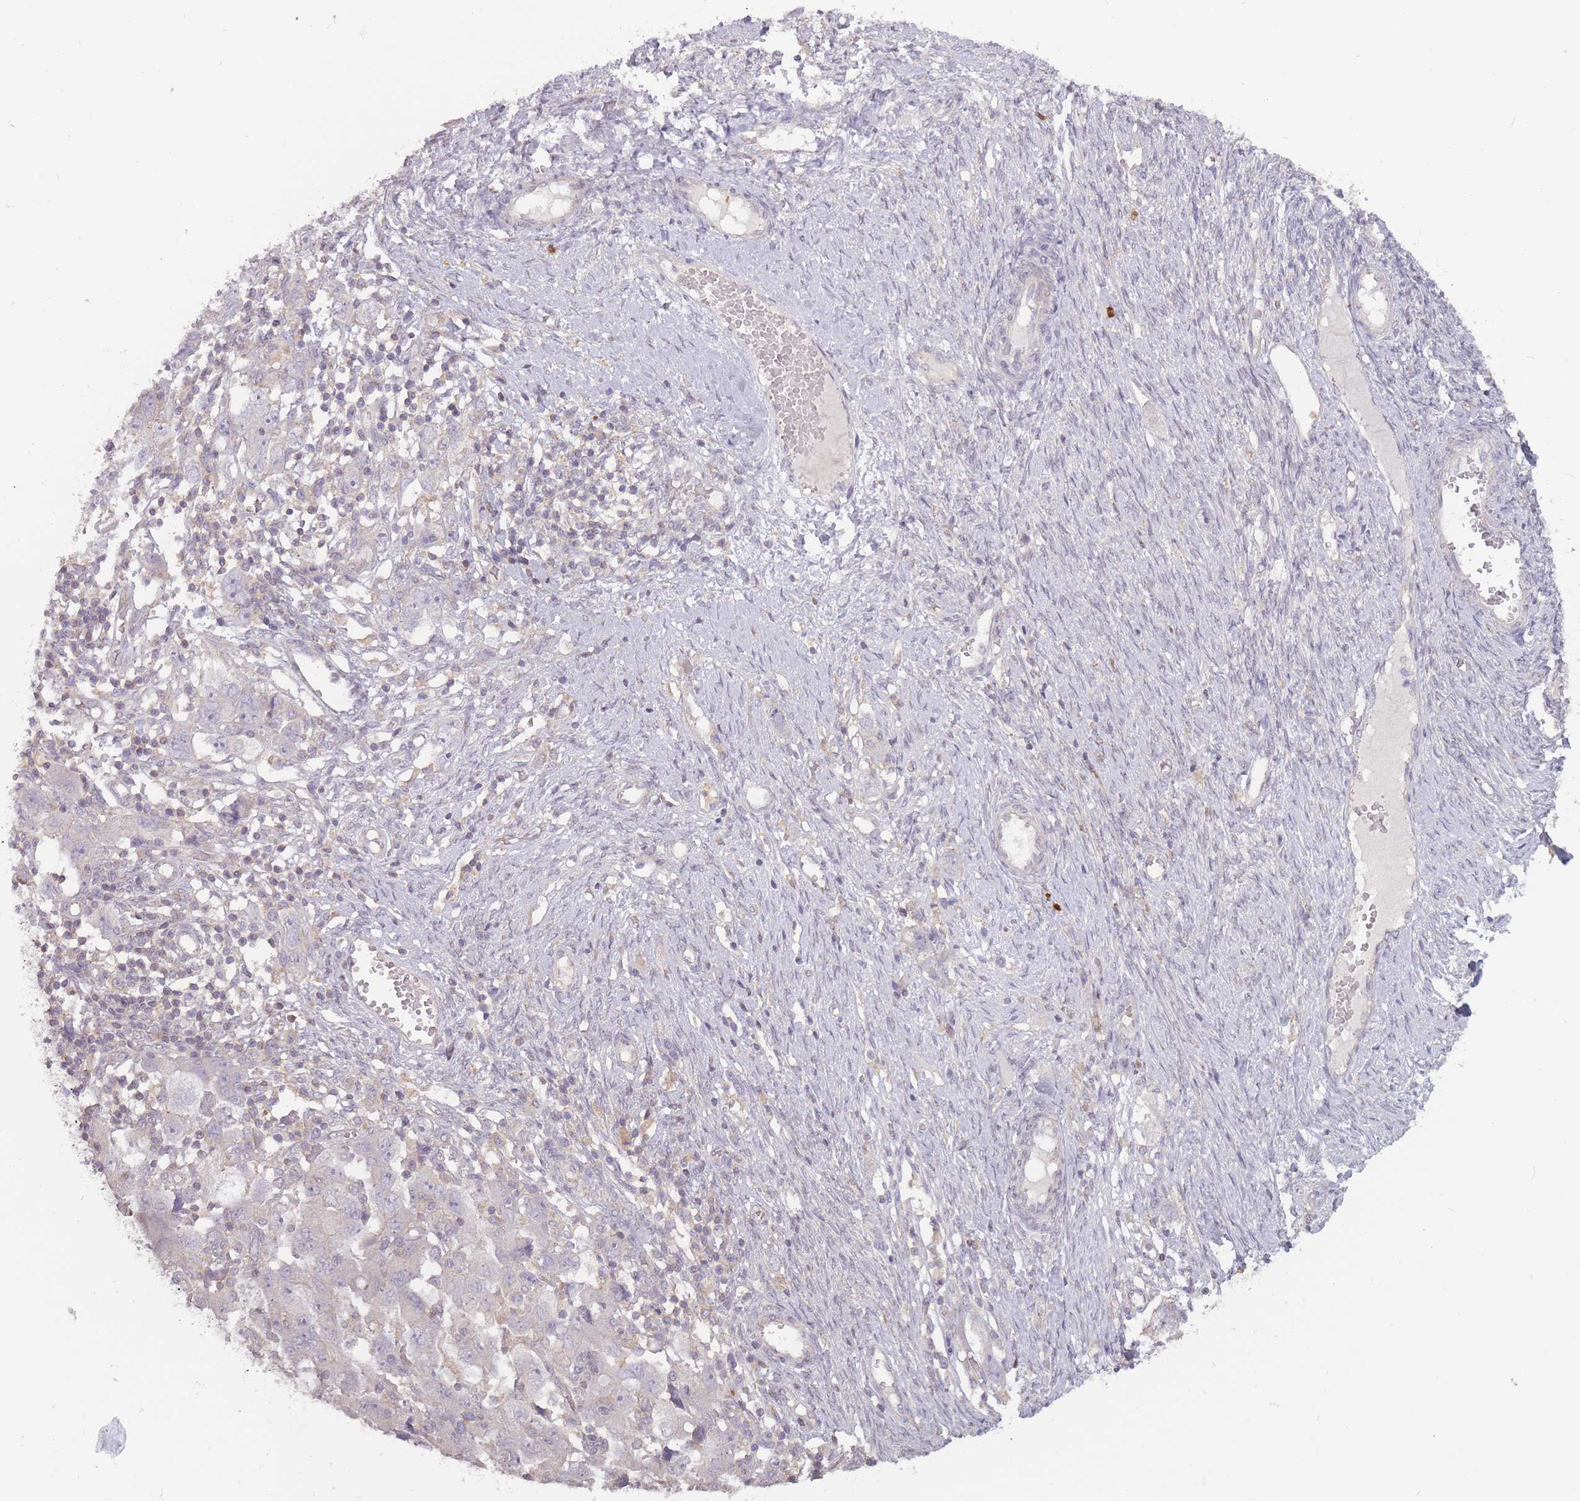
{"staining": {"intensity": "negative", "quantity": "none", "location": "none"}, "tissue": "ovarian cancer", "cell_type": "Tumor cells", "image_type": "cancer", "snomed": [{"axis": "morphology", "description": "Carcinoma, NOS"}, {"axis": "morphology", "description": "Cystadenocarcinoma, serous, NOS"}, {"axis": "topography", "description": "Ovary"}], "caption": "IHC of human ovarian cancer reveals no positivity in tumor cells.", "gene": "TET3", "patient": {"sex": "female", "age": 69}}